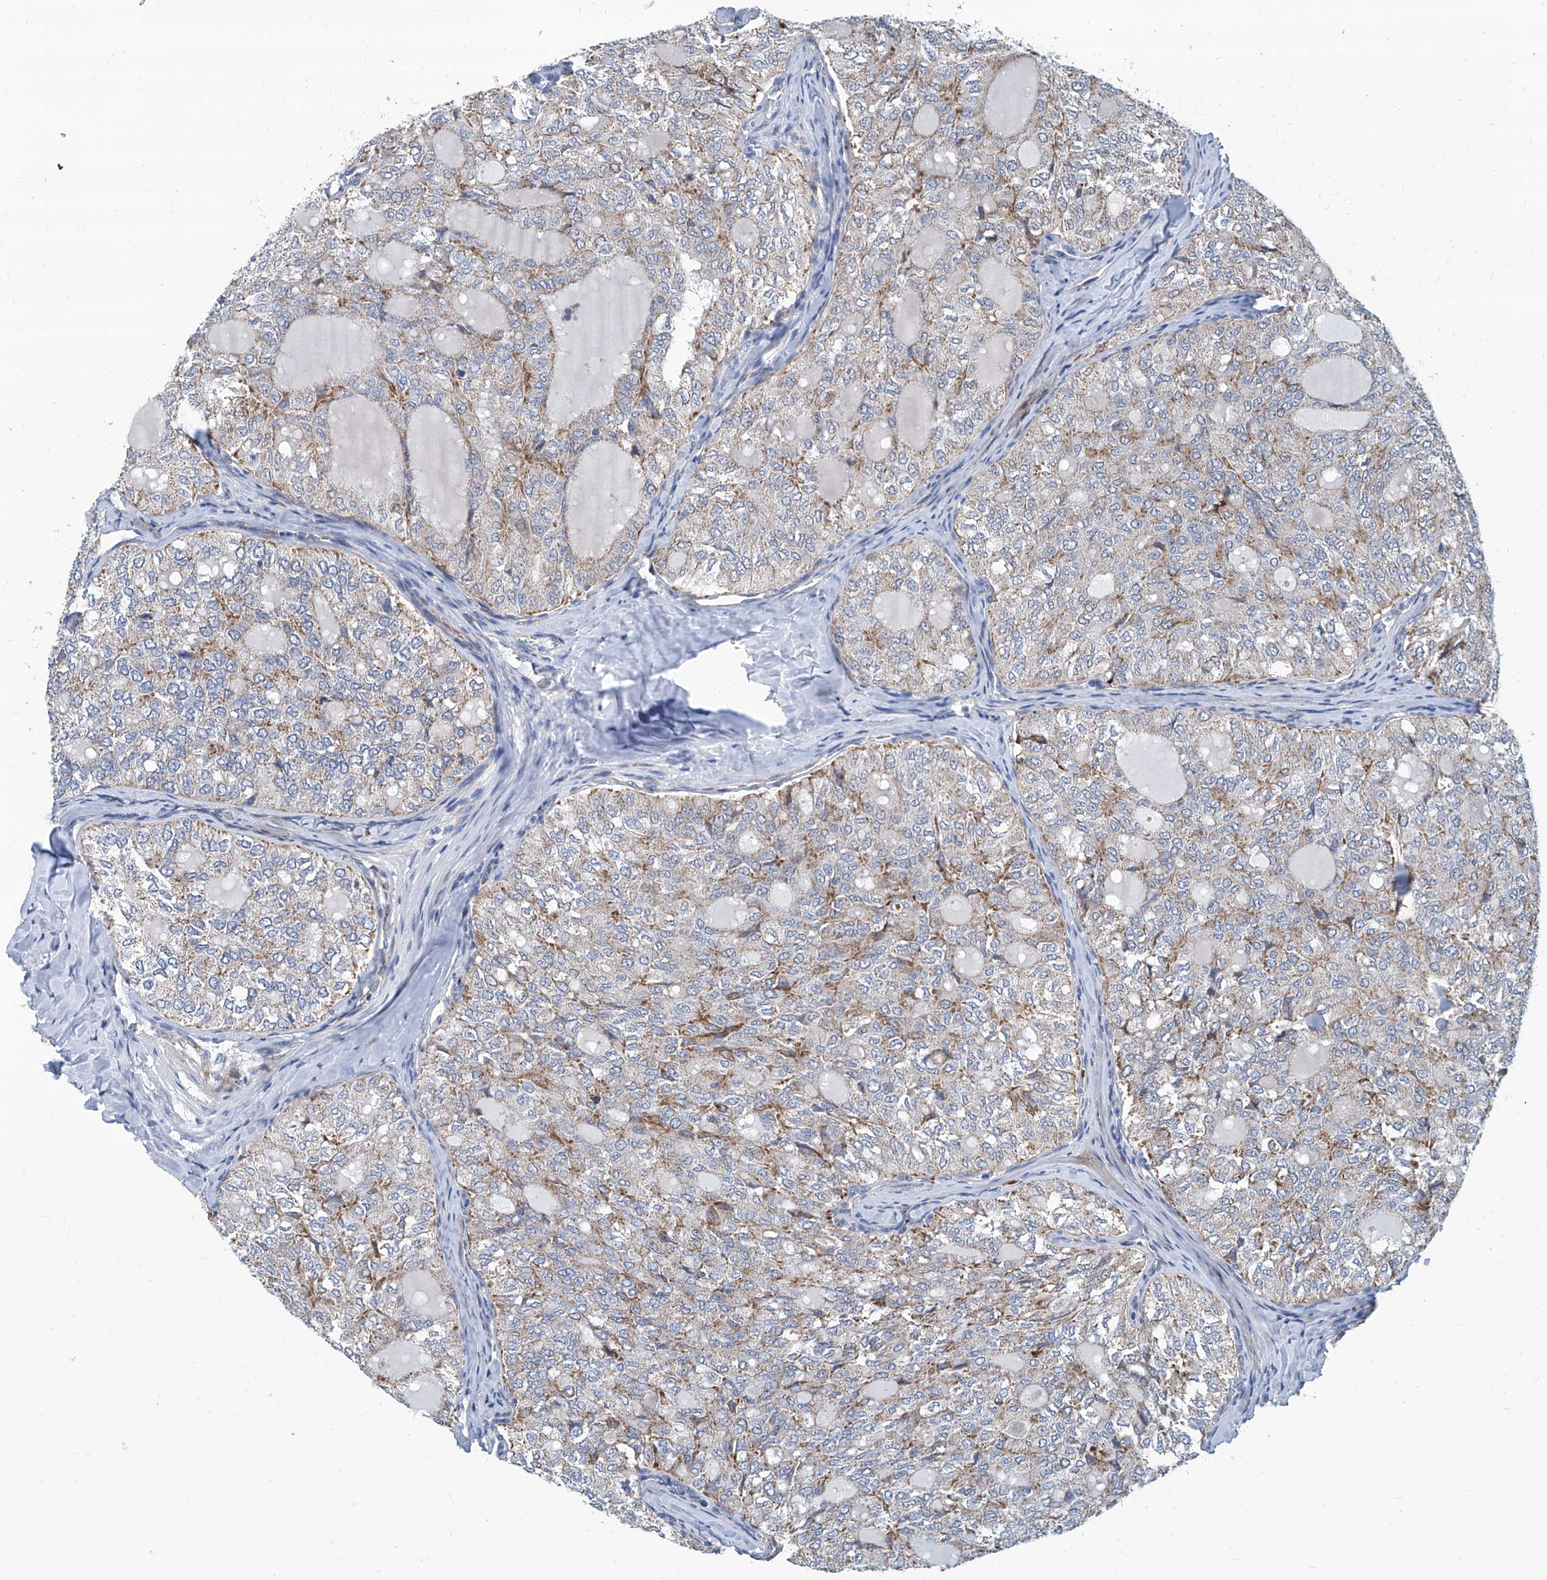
{"staining": {"intensity": "moderate", "quantity": "<25%", "location": "cytoplasmic/membranous"}, "tissue": "thyroid cancer", "cell_type": "Tumor cells", "image_type": "cancer", "snomed": [{"axis": "morphology", "description": "Follicular adenoma carcinoma, NOS"}, {"axis": "topography", "description": "Thyroid gland"}], "caption": "IHC image of neoplastic tissue: follicular adenoma carcinoma (thyroid) stained using IHC displays low levels of moderate protein expression localized specifically in the cytoplasmic/membranous of tumor cells, appearing as a cytoplasmic/membranous brown color.", "gene": "USP48", "patient": {"sex": "male", "age": 75}}